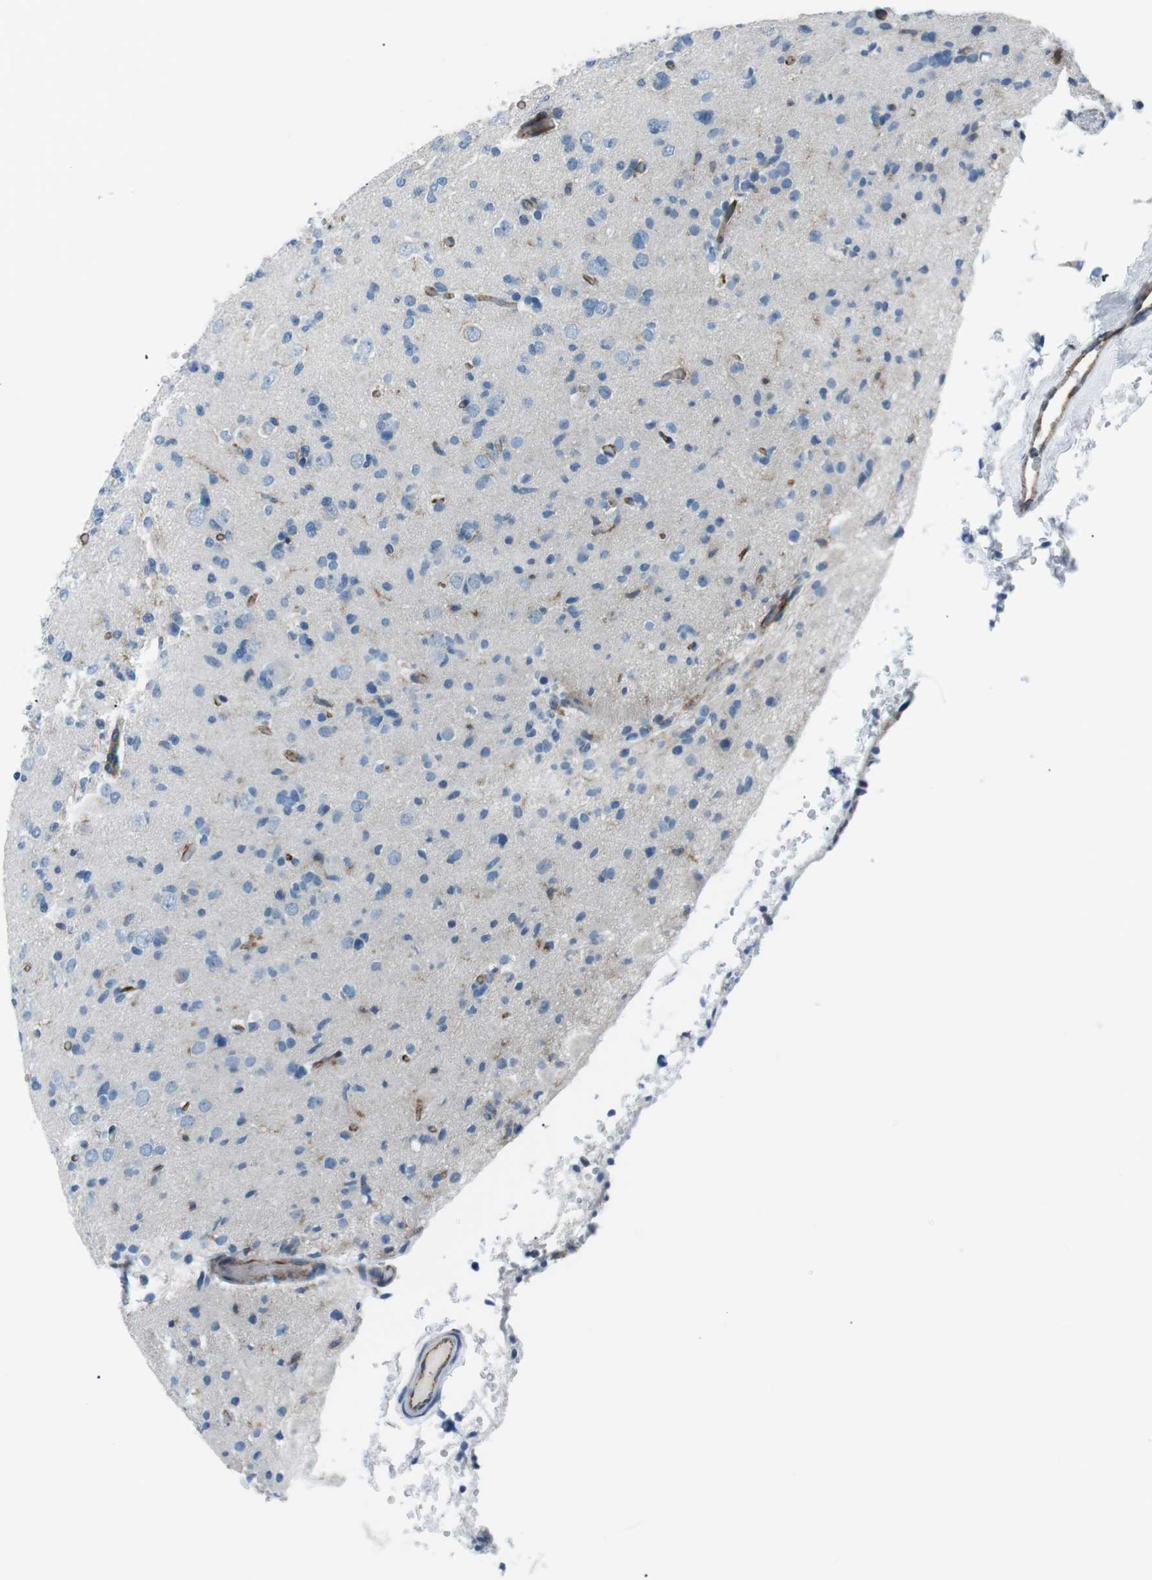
{"staining": {"intensity": "negative", "quantity": "none", "location": "none"}, "tissue": "glioma", "cell_type": "Tumor cells", "image_type": "cancer", "snomed": [{"axis": "morphology", "description": "Glioma, malignant, Low grade"}, {"axis": "topography", "description": "Brain"}], "caption": "This is an immunohistochemistry (IHC) histopathology image of human malignant glioma (low-grade). There is no positivity in tumor cells.", "gene": "CSF2RA", "patient": {"sex": "female", "age": 22}}